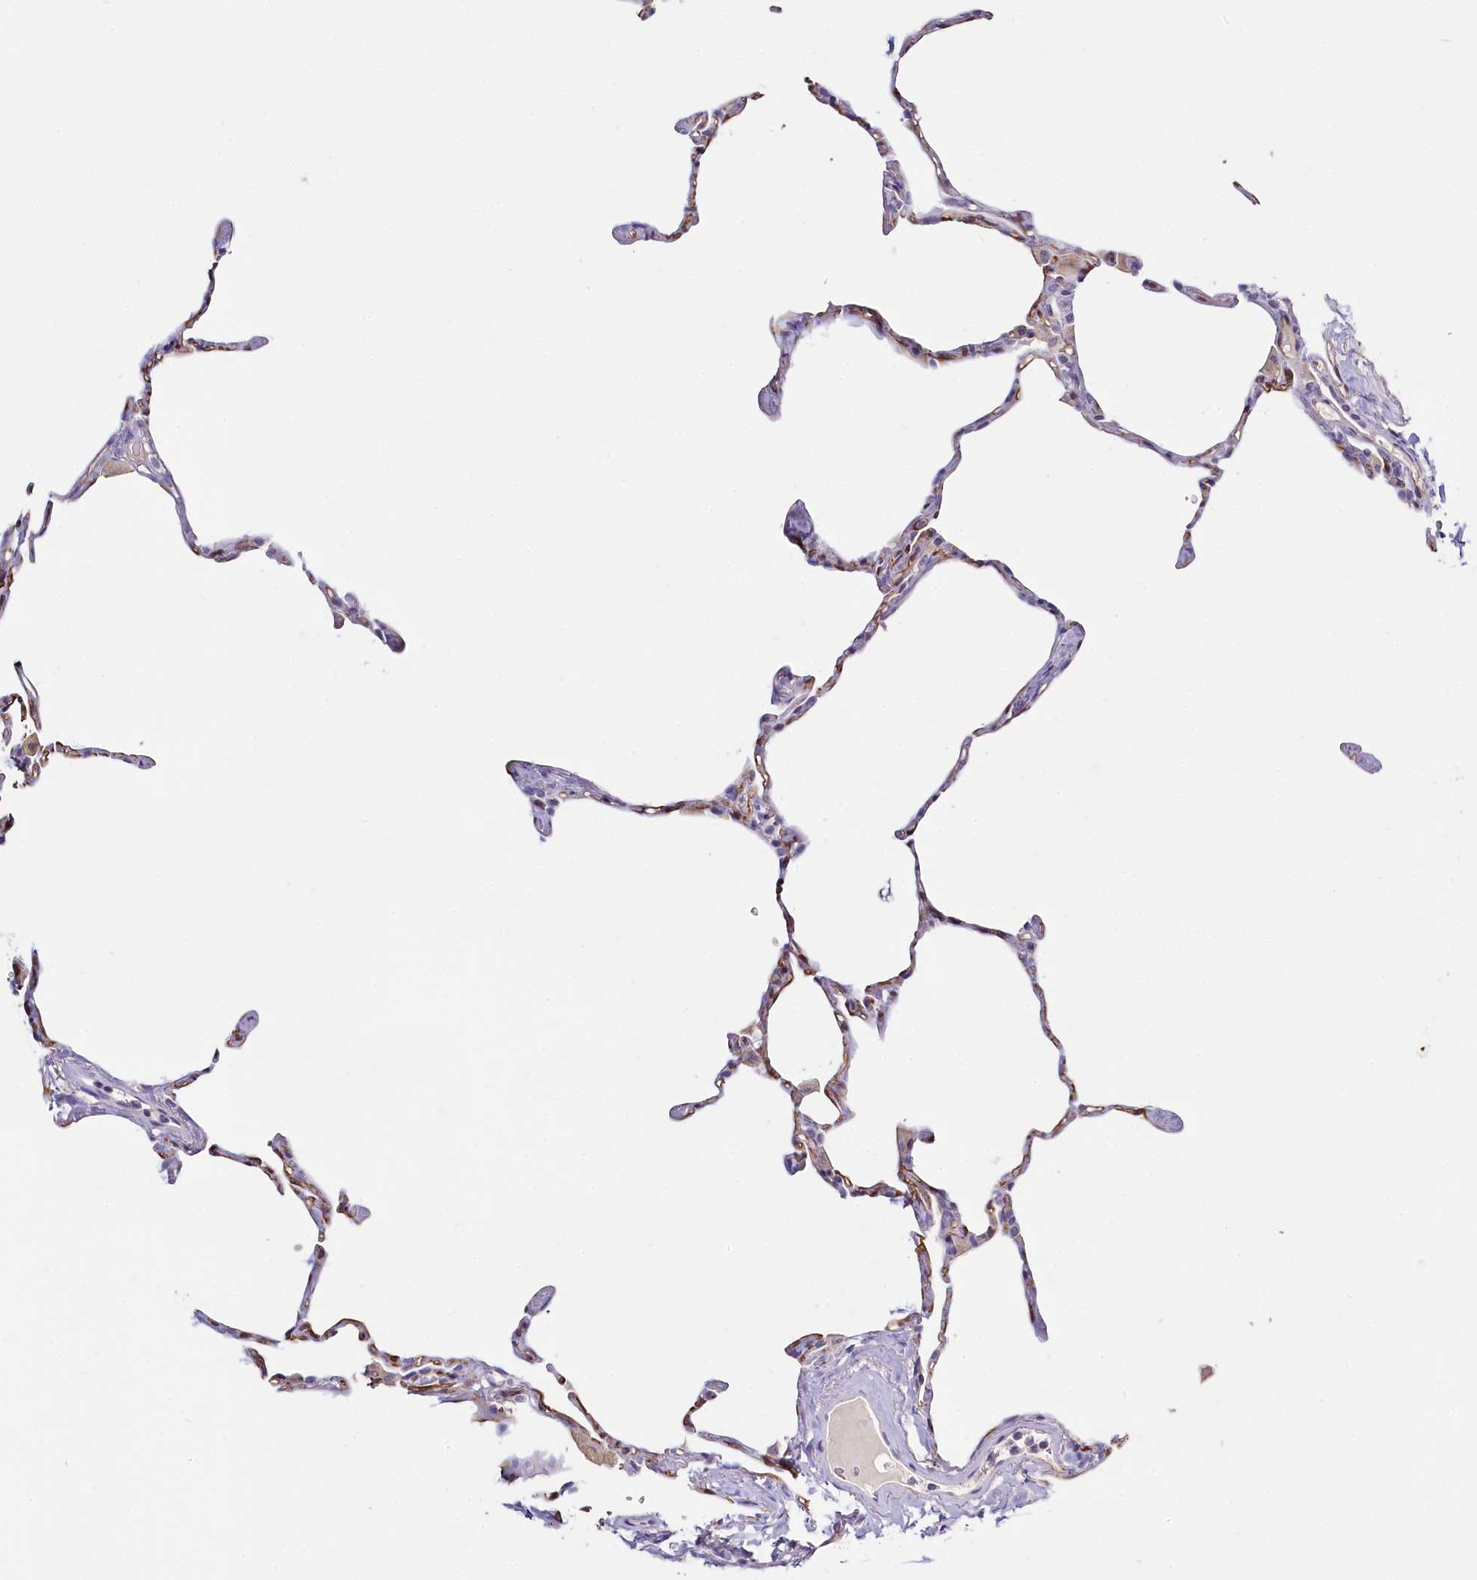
{"staining": {"intensity": "moderate", "quantity": ">75%", "location": "cytoplasmic/membranous"}, "tissue": "lung", "cell_type": "Alveolar cells", "image_type": "normal", "snomed": [{"axis": "morphology", "description": "Normal tissue, NOS"}, {"axis": "topography", "description": "Lung"}], "caption": "The image displays immunohistochemical staining of normal lung. There is moderate cytoplasmic/membranous positivity is present in about >75% of alveolar cells.", "gene": "PDE6D", "patient": {"sex": "male", "age": 65}}